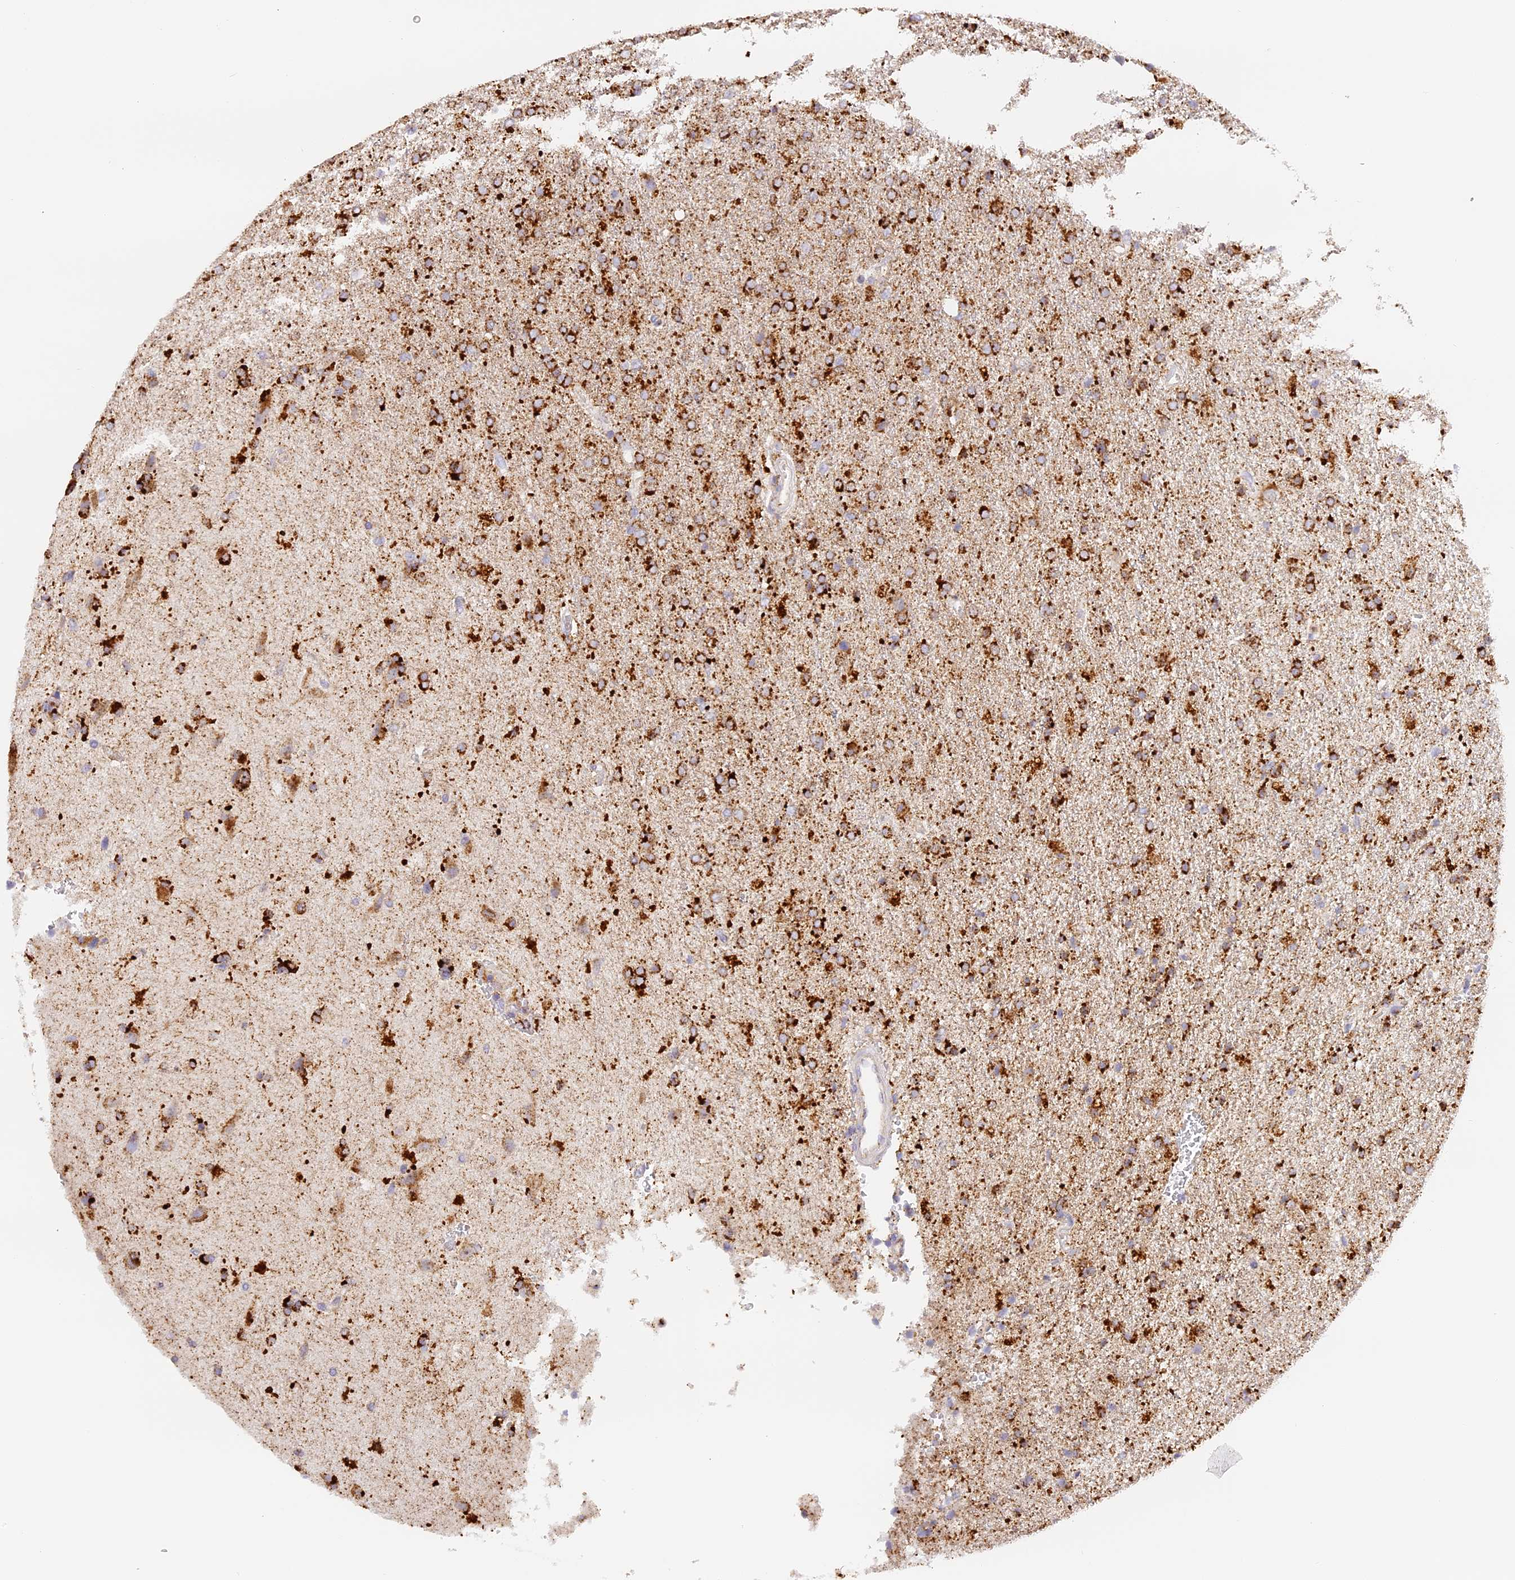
{"staining": {"intensity": "strong", "quantity": ">75%", "location": "cytoplasmic/membranous"}, "tissue": "glioma", "cell_type": "Tumor cells", "image_type": "cancer", "snomed": [{"axis": "morphology", "description": "Glioma, malignant, High grade"}, {"axis": "topography", "description": "Brain"}], "caption": "Approximately >75% of tumor cells in human glioma reveal strong cytoplasmic/membranous protein positivity as visualized by brown immunohistochemical staining.", "gene": "LAMP2", "patient": {"sex": "male", "age": 72}}